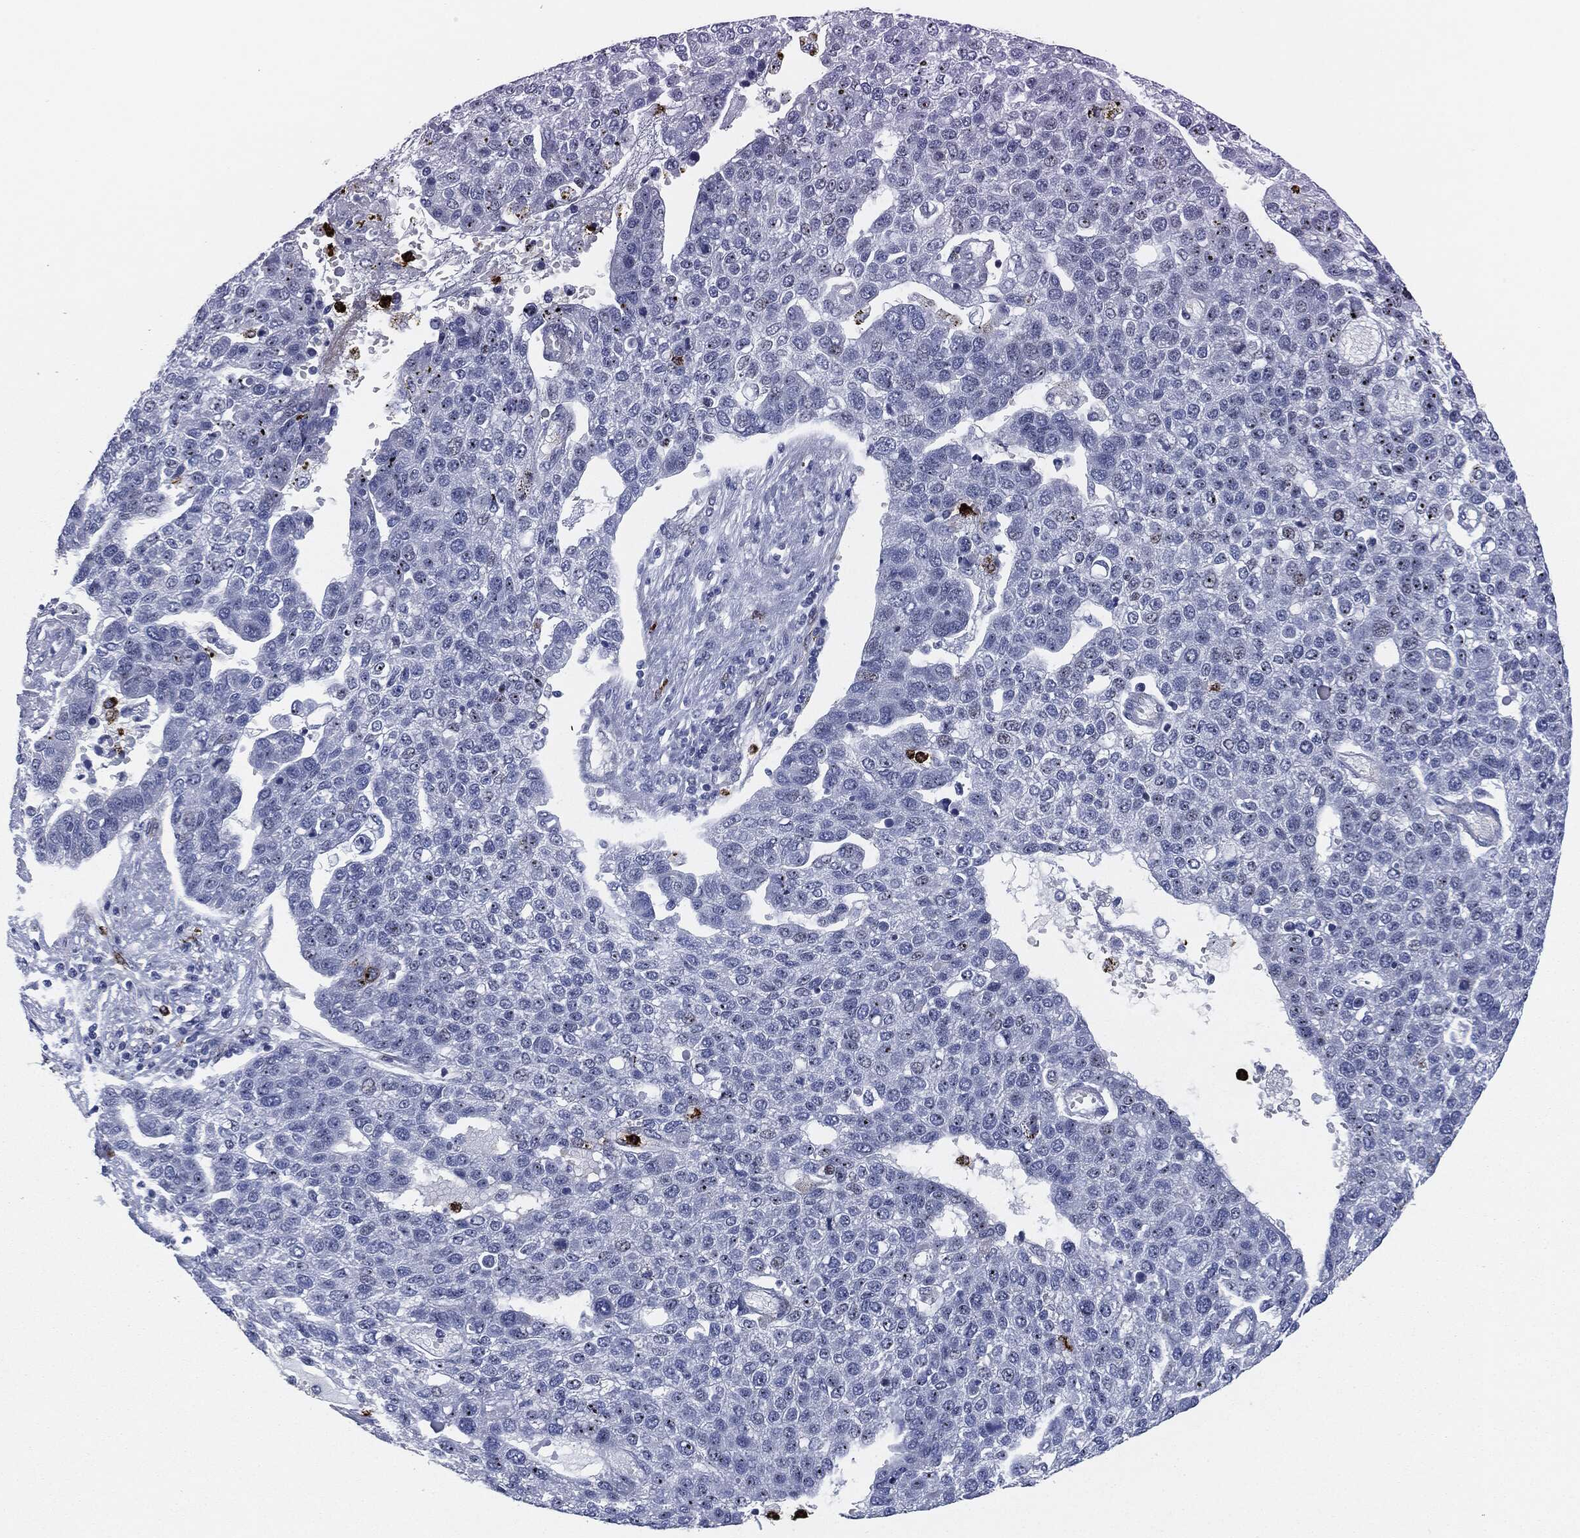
{"staining": {"intensity": "strong", "quantity": "<25%", "location": "nuclear"}, "tissue": "pancreatic cancer", "cell_type": "Tumor cells", "image_type": "cancer", "snomed": [{"axis": "morphology", "description": "Adenocarcinoma, NOS"}, {"axis": "topography", "description": "Pancreas"}], "caption": "DAB (3,3'-diaminobenzidine) immunohistochemical staining of human pancreatic cancer displays strong nuclear protein staining in about <25% of tumor cells.", "gene": "MPO", "patient": {"sex": "female", "age": 61}}